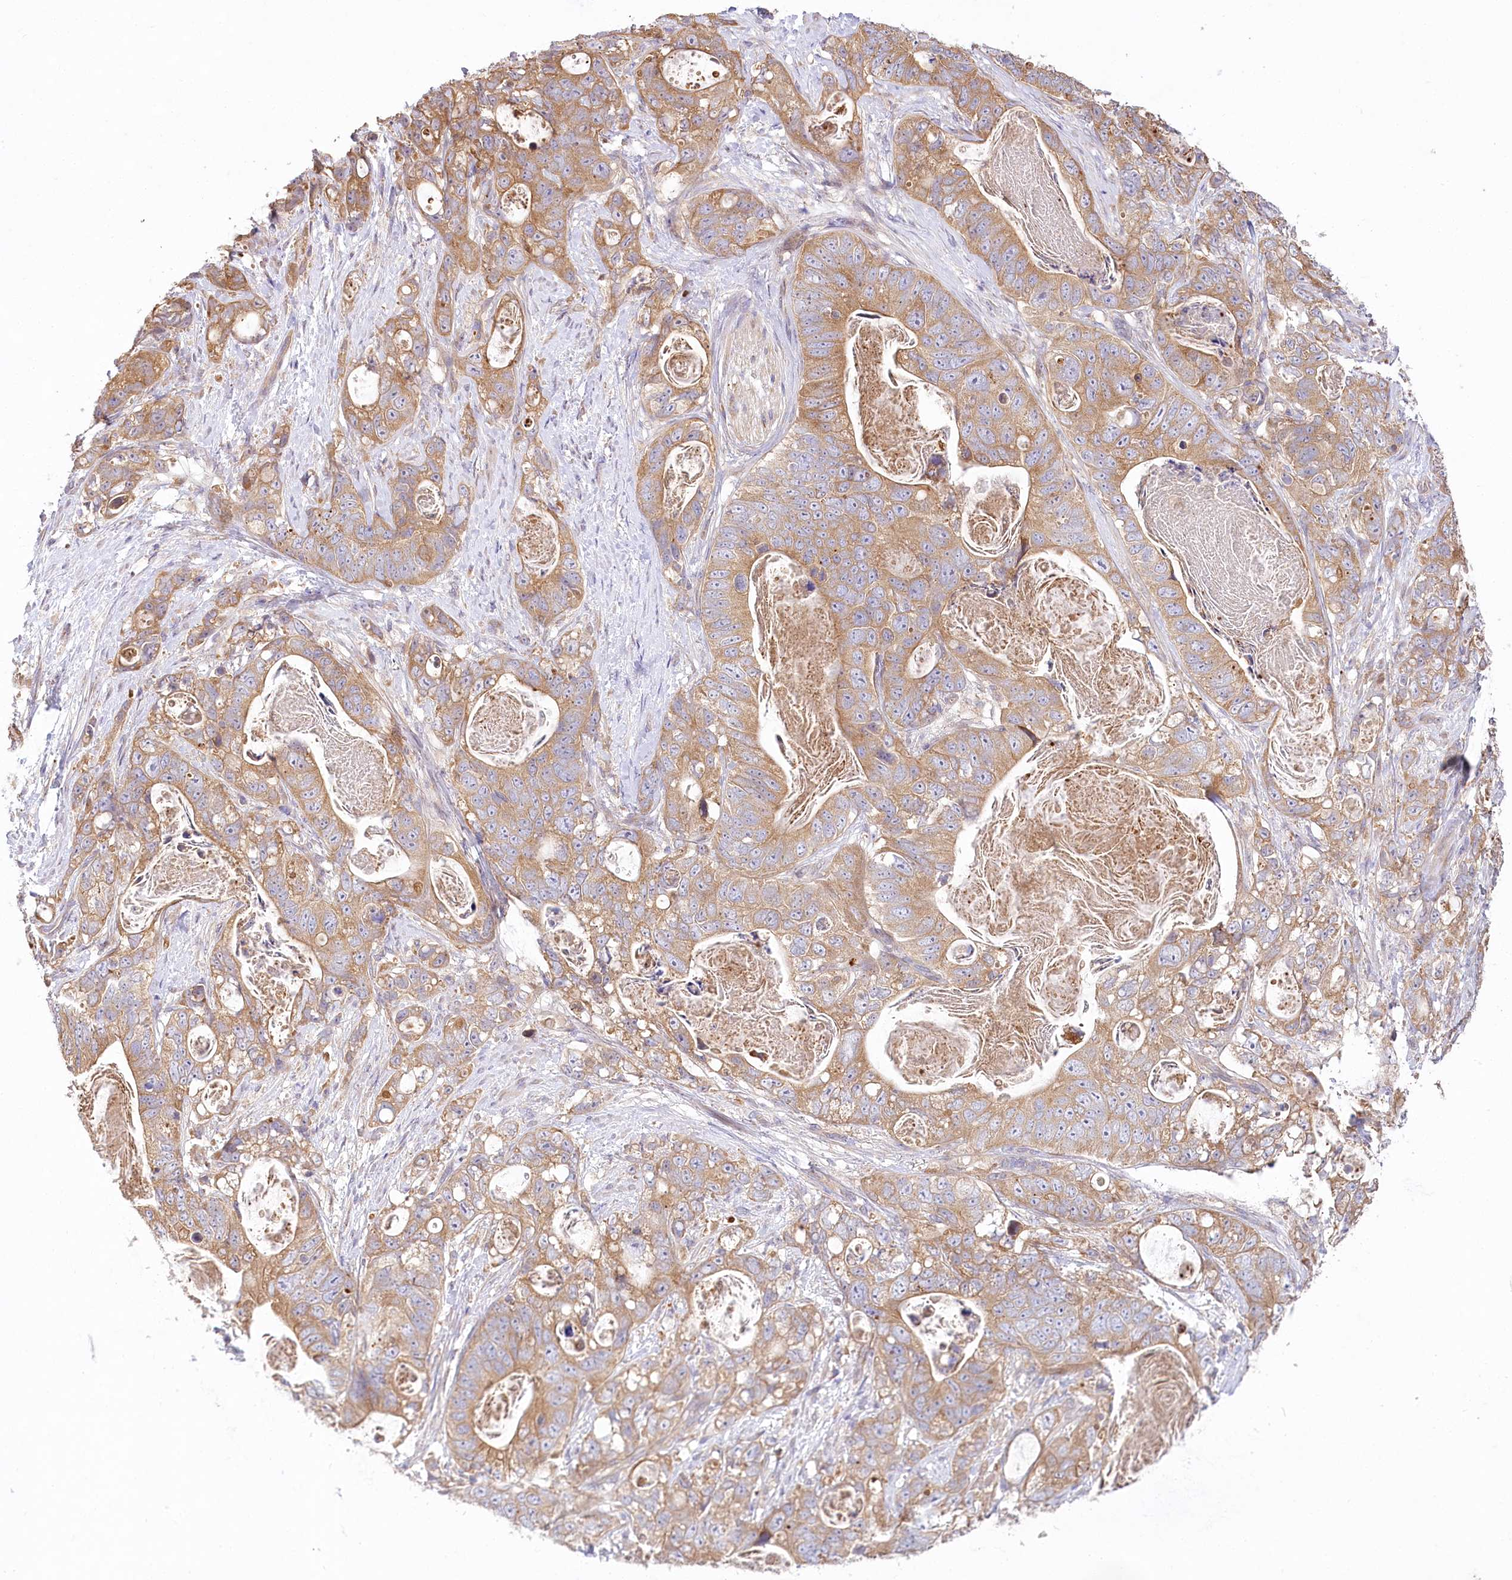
{"staining": {"intensity": "moderate", "quantity": ">75%", "location": "cytoplasmic/membranous"}, "tissue": "stomach cancer", "cell_type": "Tumor cells", "image_type": "cancer", "snomed": [{"axis": "morphology", "description": "Normal tissue, NOS"}, {"axis": "morphology", "description": "Adenocarcinoma, NOS"}, {"axis": "topography", "description": "Stomach"}], "caption": "About >75% of tumor cells in human adenocarcinoma (stomach) display moderate cytoplasmic/membranous protein staining as visualized by brown immunohistochemical staining.", "gene": "PYROXD1", "patient": {"sex": "female", "age": 89}}